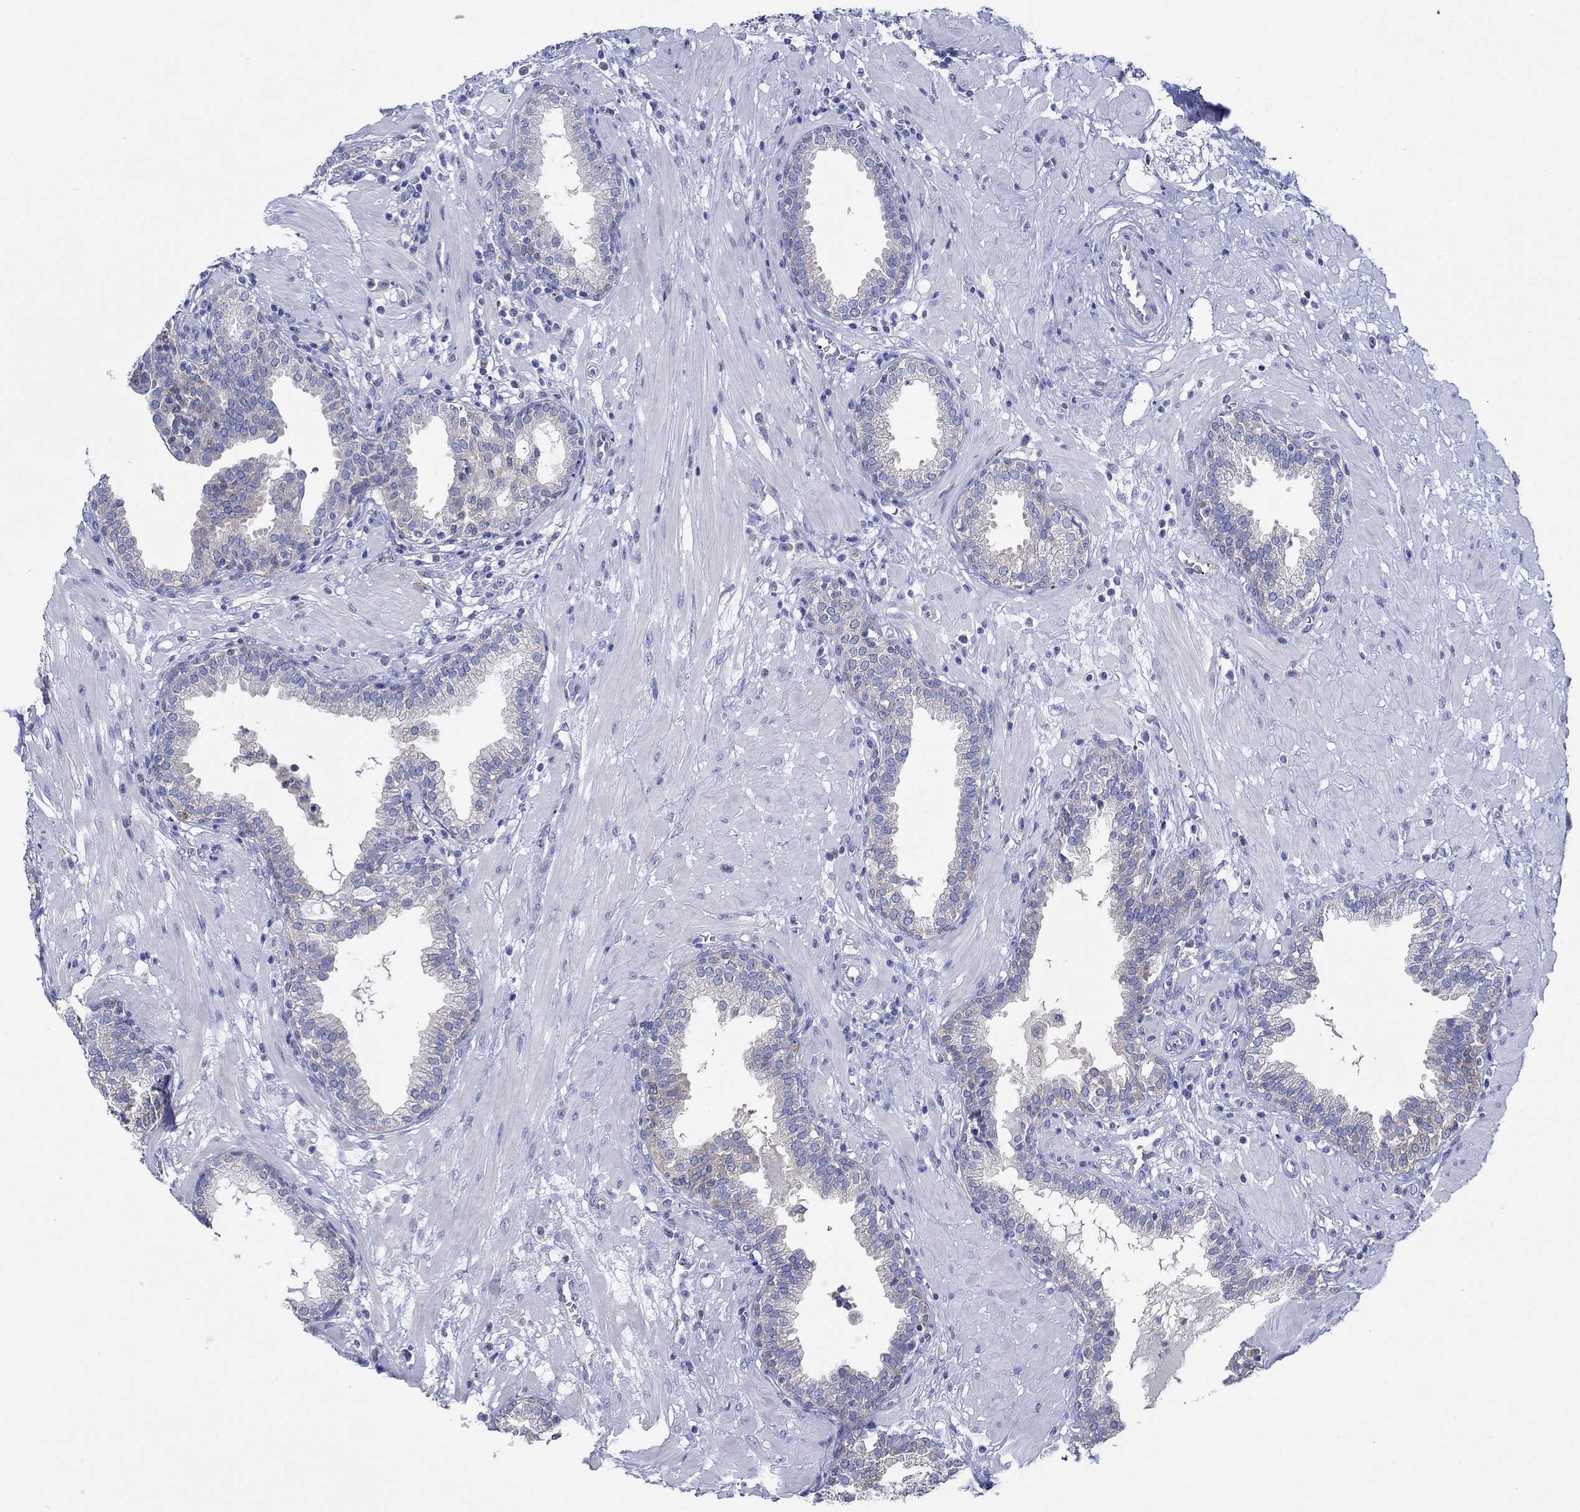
{"staining": {"intensity": "negative", "quantity": "none", "location": "none"}, "tissue": "prostate", "cell_type": "Glandular cells", "image_type": "normal", "snomed": [{"axis": "morphology", "description": "Normal tissue, NOS"}, {"axis": "topography", "description": "Prostate"}], "caption": "Photomicrograph shows no significant protein staining in glandular cells of normal prostate.", "gene": "SLC27A3", "patient": {"sex": "male", "age": 64}}